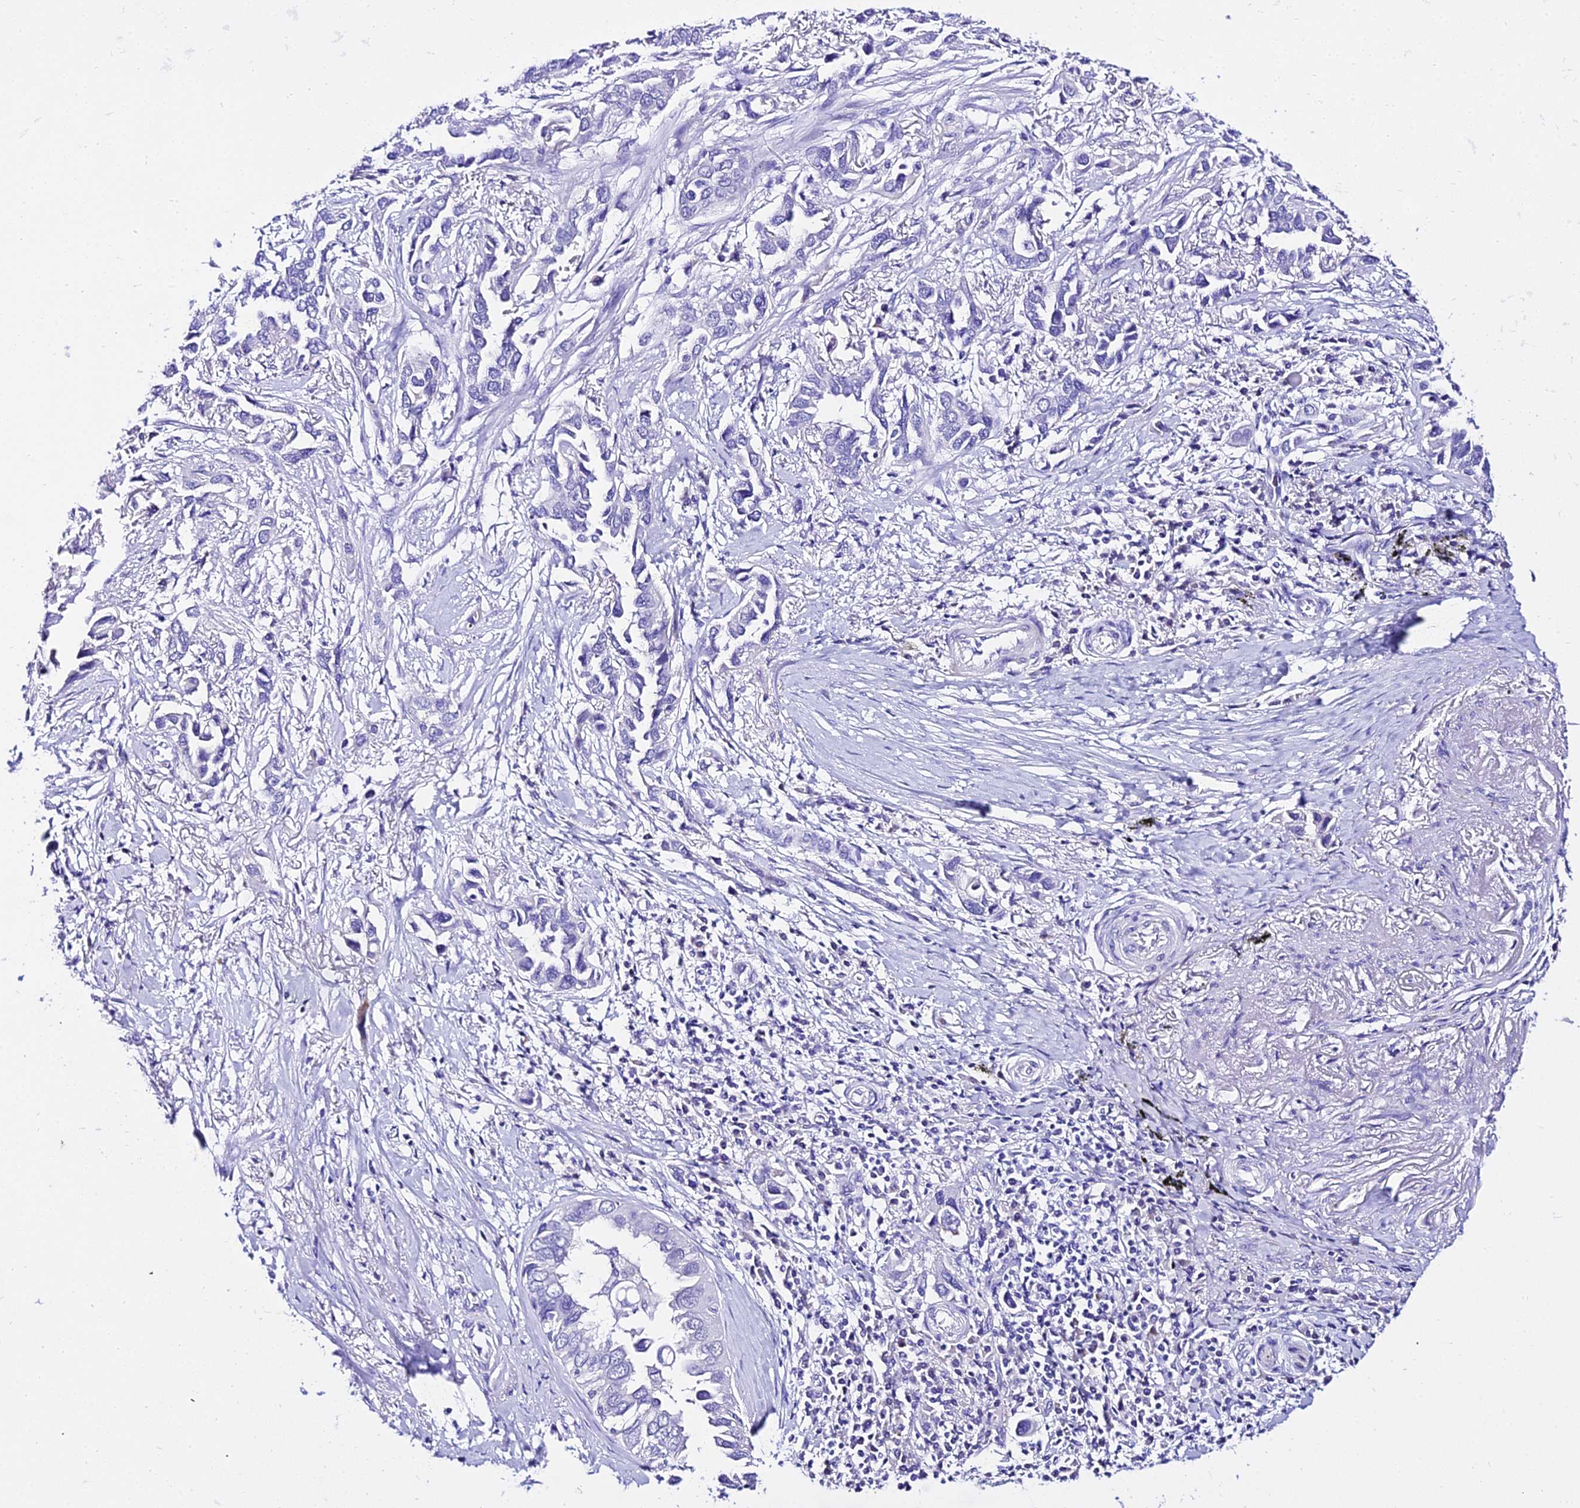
{"staining": {"intensity": "negative", "quantity": "none", "location": "none"}, "tissue": "lung cancer", "cell_type": "Tumor cells", "image_type": "cancer", "snomed": [{"axis": "morphology", "description": "Adenocarcinoma, NOS"}, {"axis": "topography", "description": "Lung"}], "caption": "Immunohistochemical staining of lung cancer (adenocarcinoma) exhibits no significant expression in tumor cells.", "gene": "DEFB106A", "patient": {"sex": "female", "age": 76}}